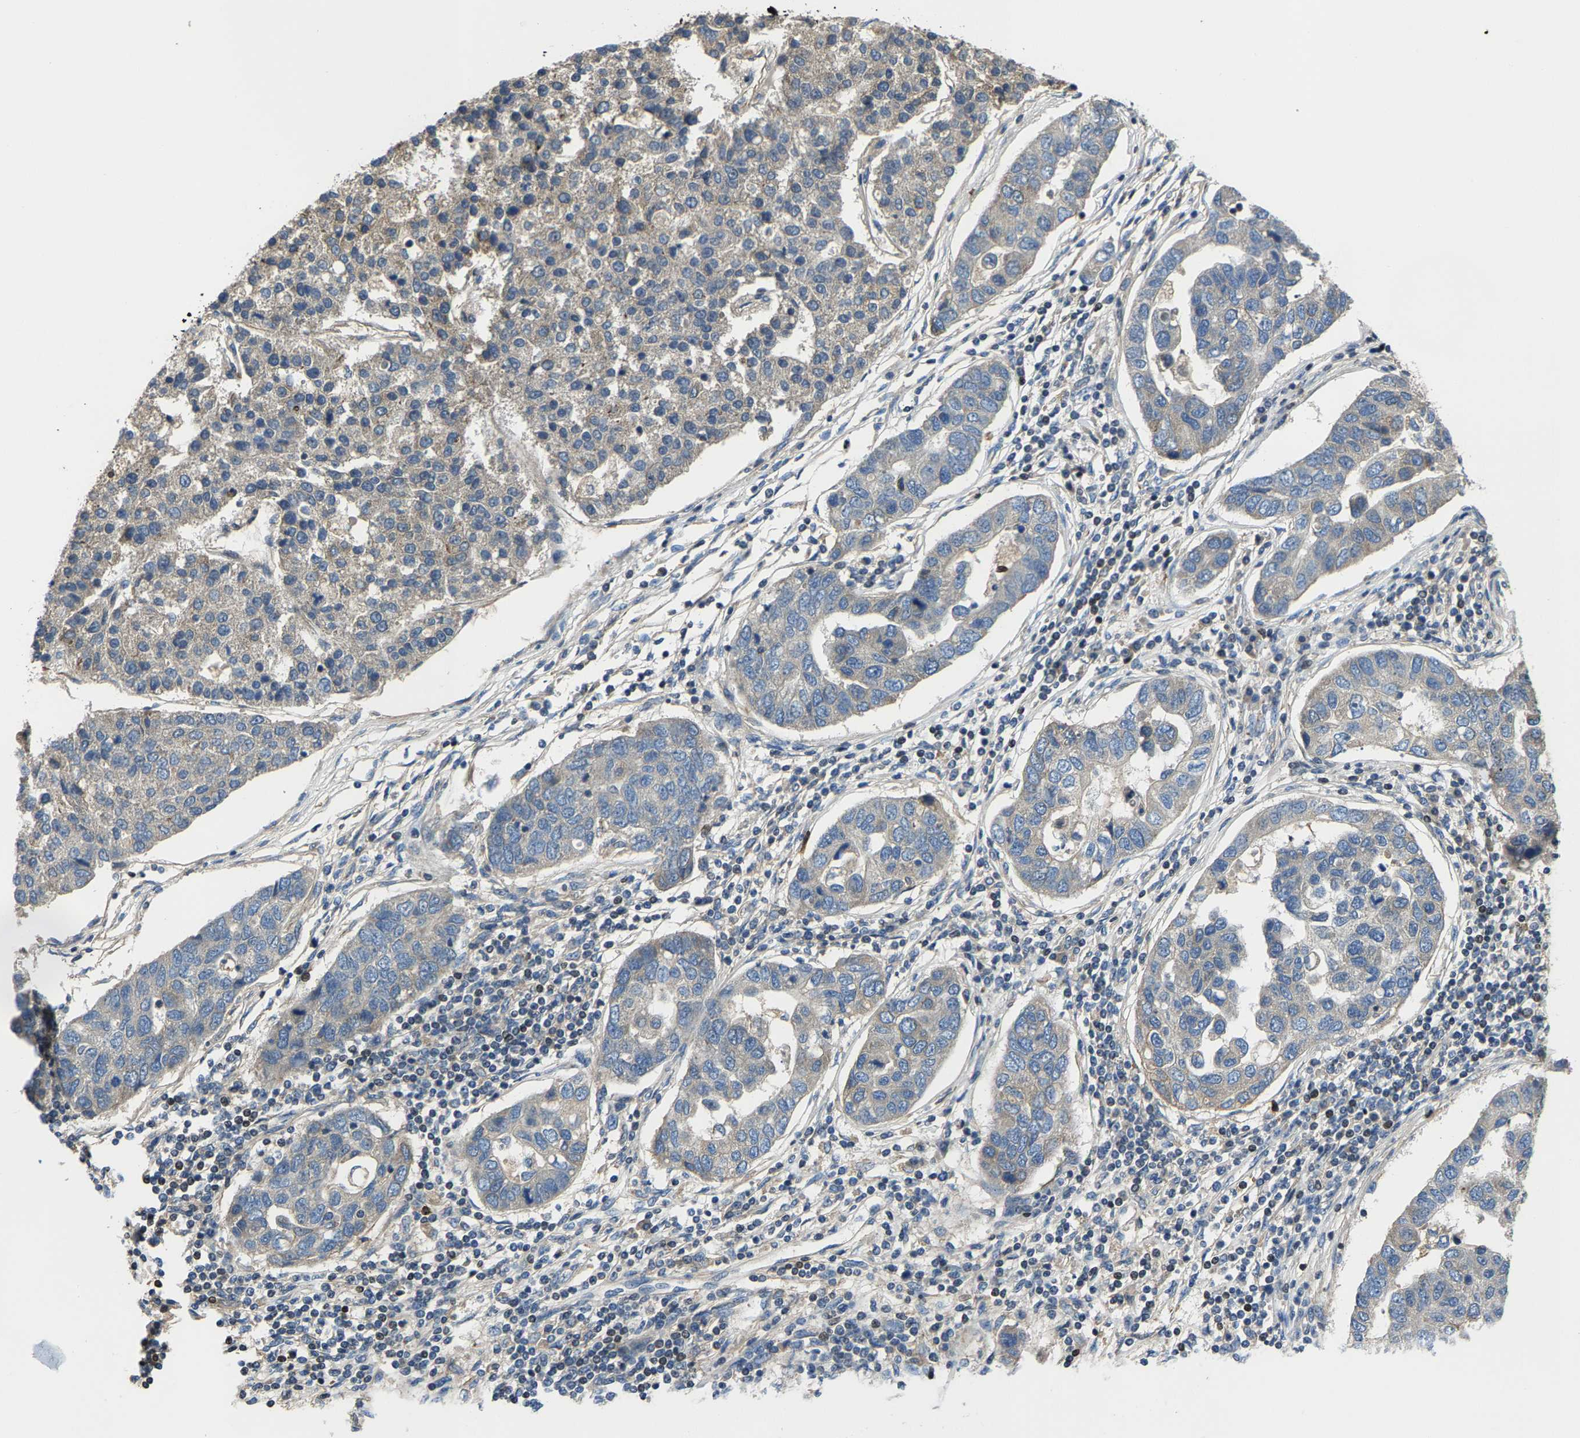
{"staining": {"intensity": "negative", "quantity": "none", "location": "none"}, "tissue": "pancreatic cancer", "cell_type": "Tumor cells", "image_type": "cancer", "snomed": [{"axis": "morphology", "description": "Adenocarcinoma, NOS"}, {"axis": "topography", "description": "Pancreas"}], "caption": "Immunohistochemistry histopathology image of neoplastic tissue: human pancreatic cancer (adenocarcinoma) stained with DAB reveals no significant protein positivity in tumor cells. (DAB IHC with hematoxylin counter stain).", "gene": "AGBL3", "patient": {"sex": "female", "age": 61}}